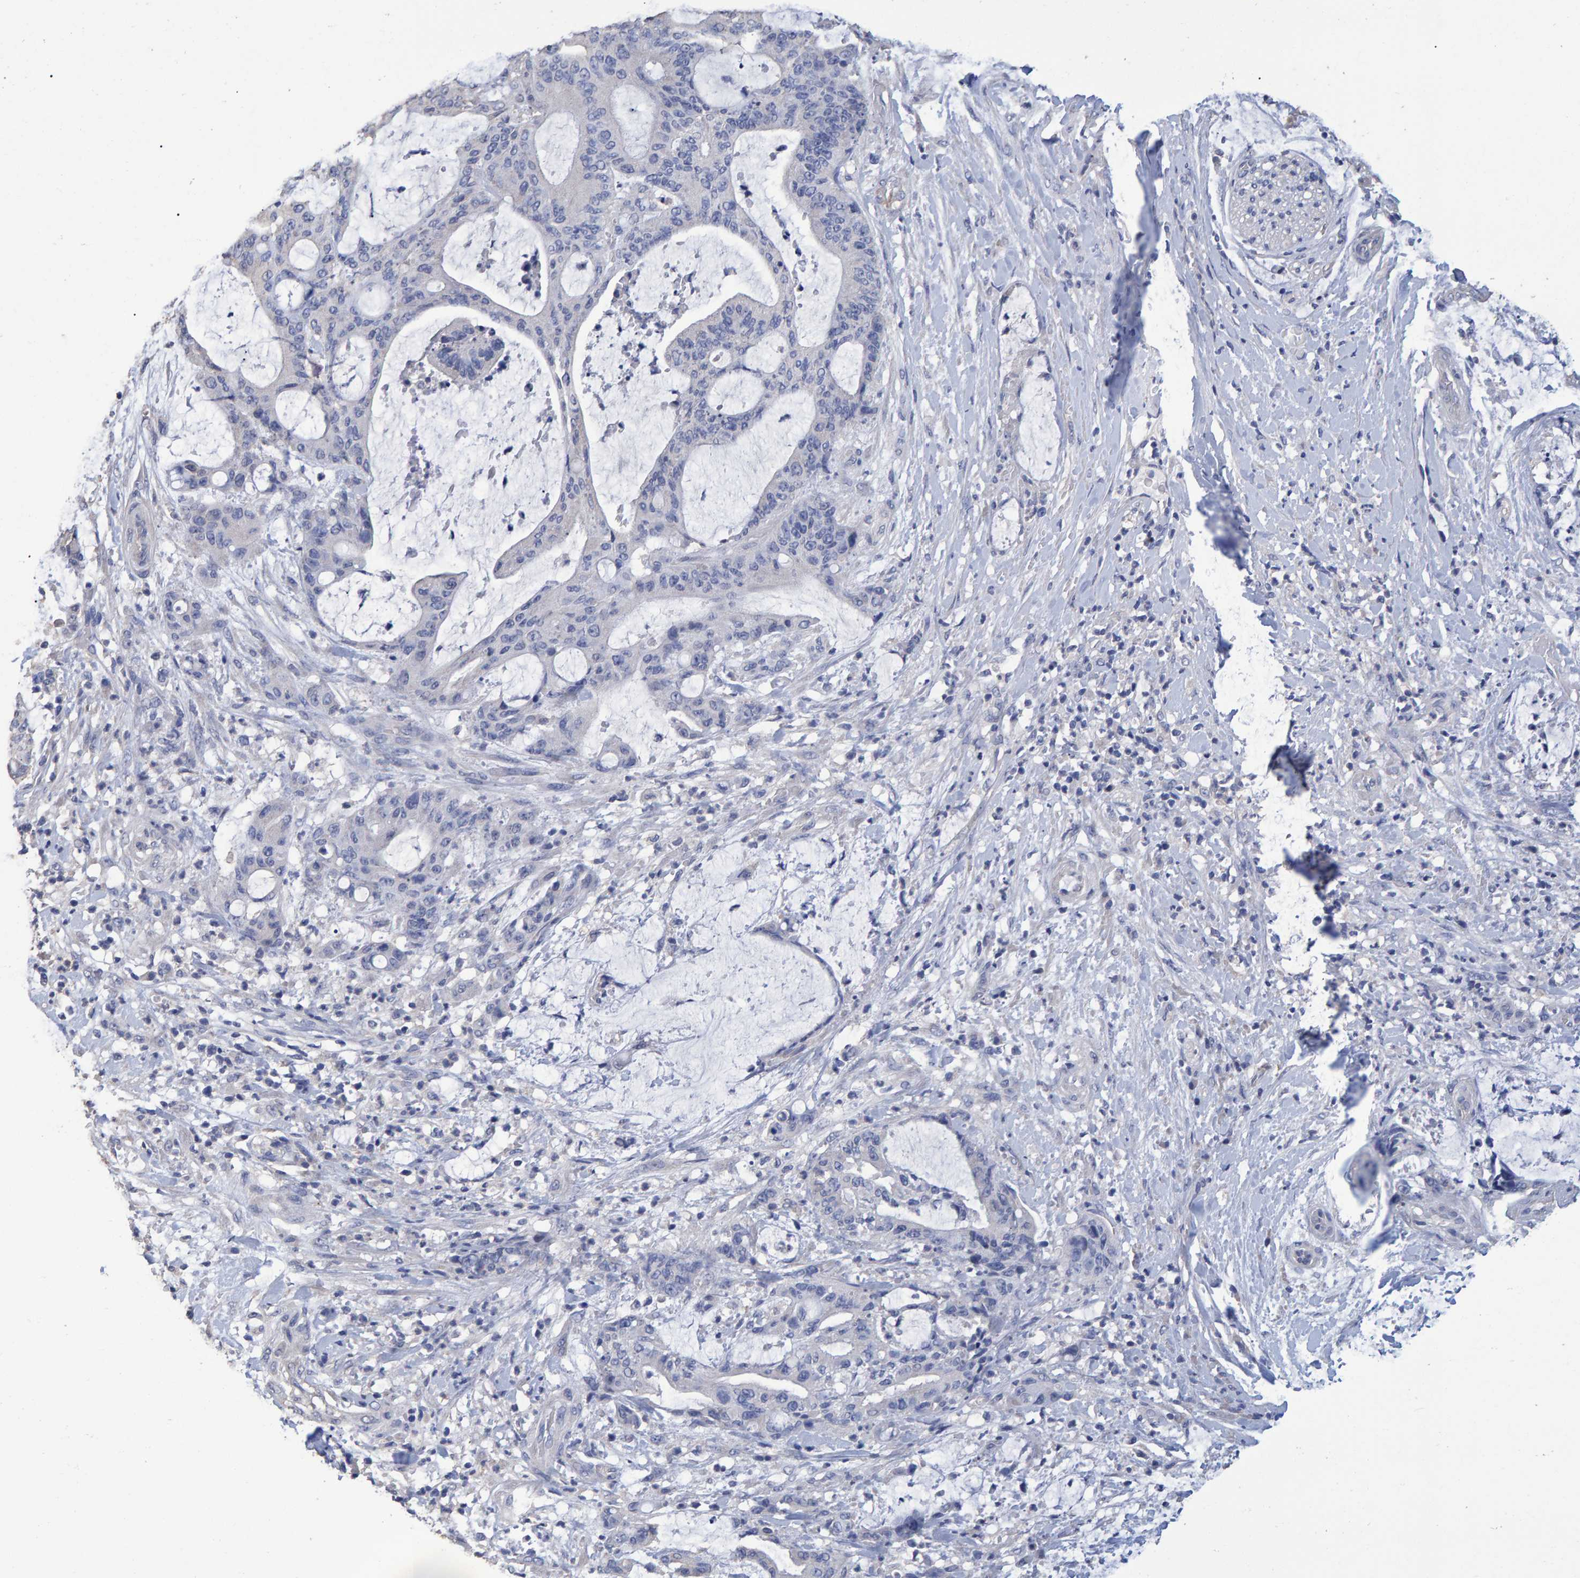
{"staining": {"intensity": "negative", "quantity": "none", "location": "none"}, "tissue": "liver cancer", "cell_type": "Tumor cells", "image_type": "cancer", "snomed": [{"axis": "morphology", "description": "Normal tissue, NOS"}, {"axis": "morphology", "description": "Cholangiocarcinoma"}, {"axis": "topography", "description": "Liver"}, {"axis": "topography", "description": "Peripheral nerve tissue"}], "caption": "The micrograph displays no significant expression in tumor cells of liver cancer.", "gene": "HEMGN", "patient": {"sex": "female", "age": 73}}